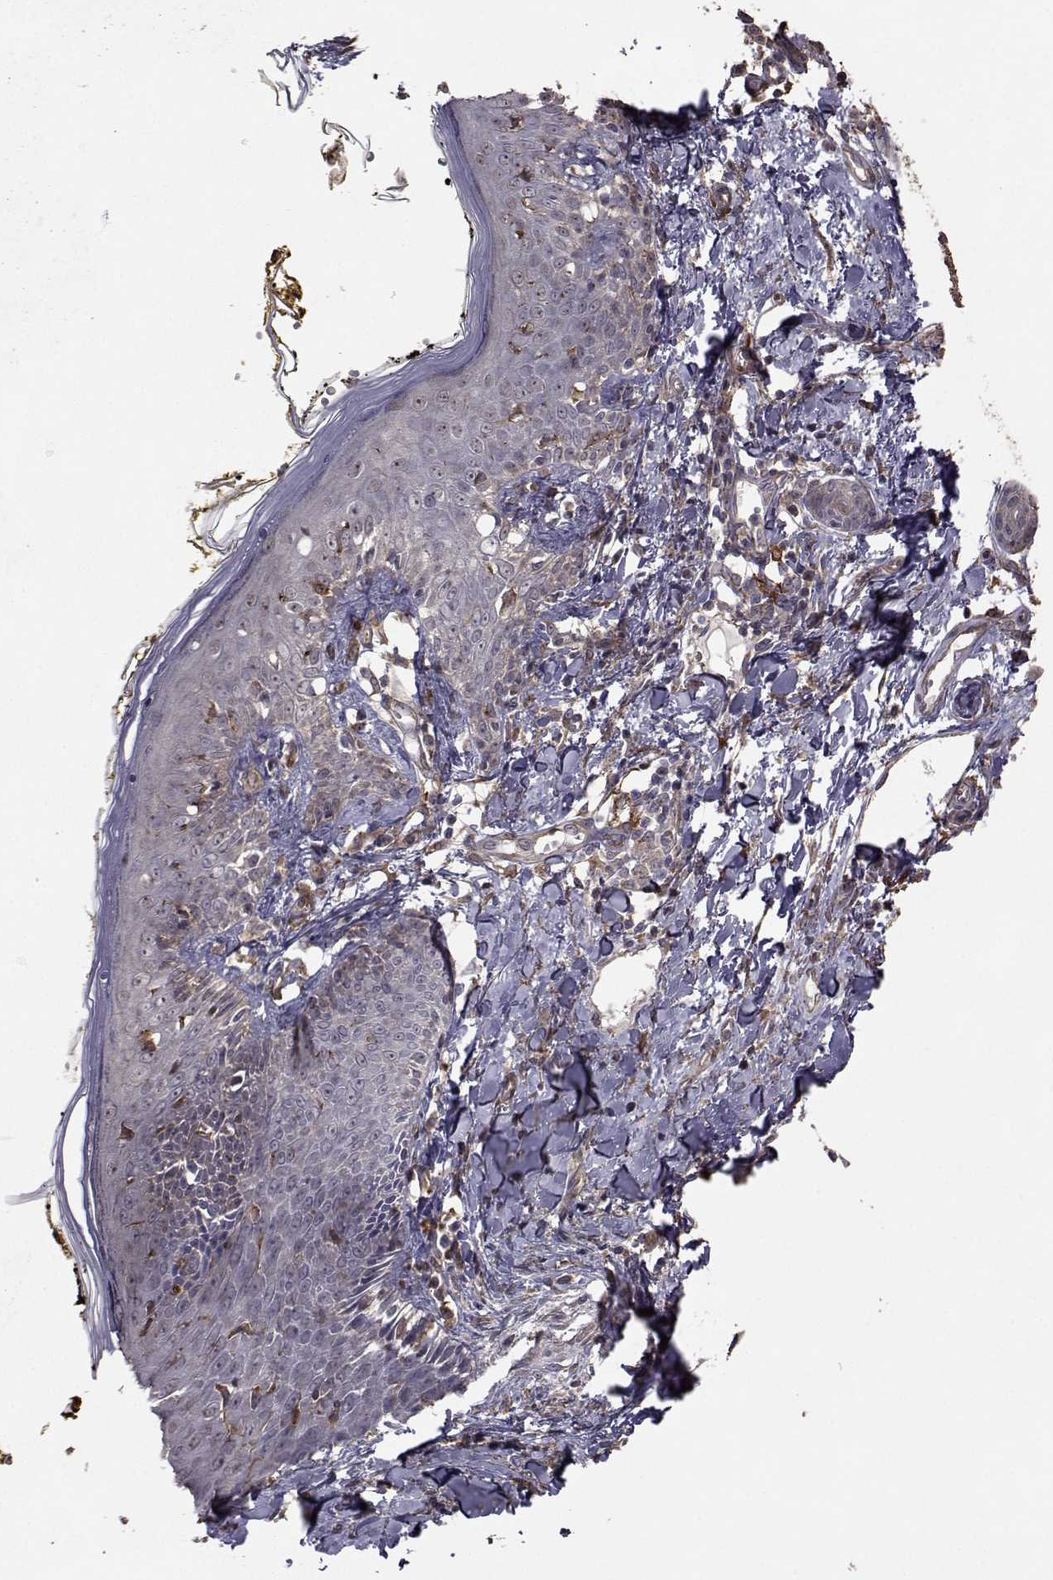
{"staining": {"intensity": "moderate", "quantity": ">75%", "location": "cytoplasmic/membranous"}, "tissue": "skin", "cell_type": "Fibroblasts", "image_type": "normal", "snomed": [{"axis": "morphology", "description": "Normal tissue, NOS"}, {"axis": "topography", "description": "Skin"}], "caption": "This image displays immunohistochemistry (IHC) staining of benign human skin, with medium moderate cytoplasmic/membranous staining in about >75% of fibroblasts.", "gene": "TRIP10", "patient": {"sex": "male", "age": 76}}